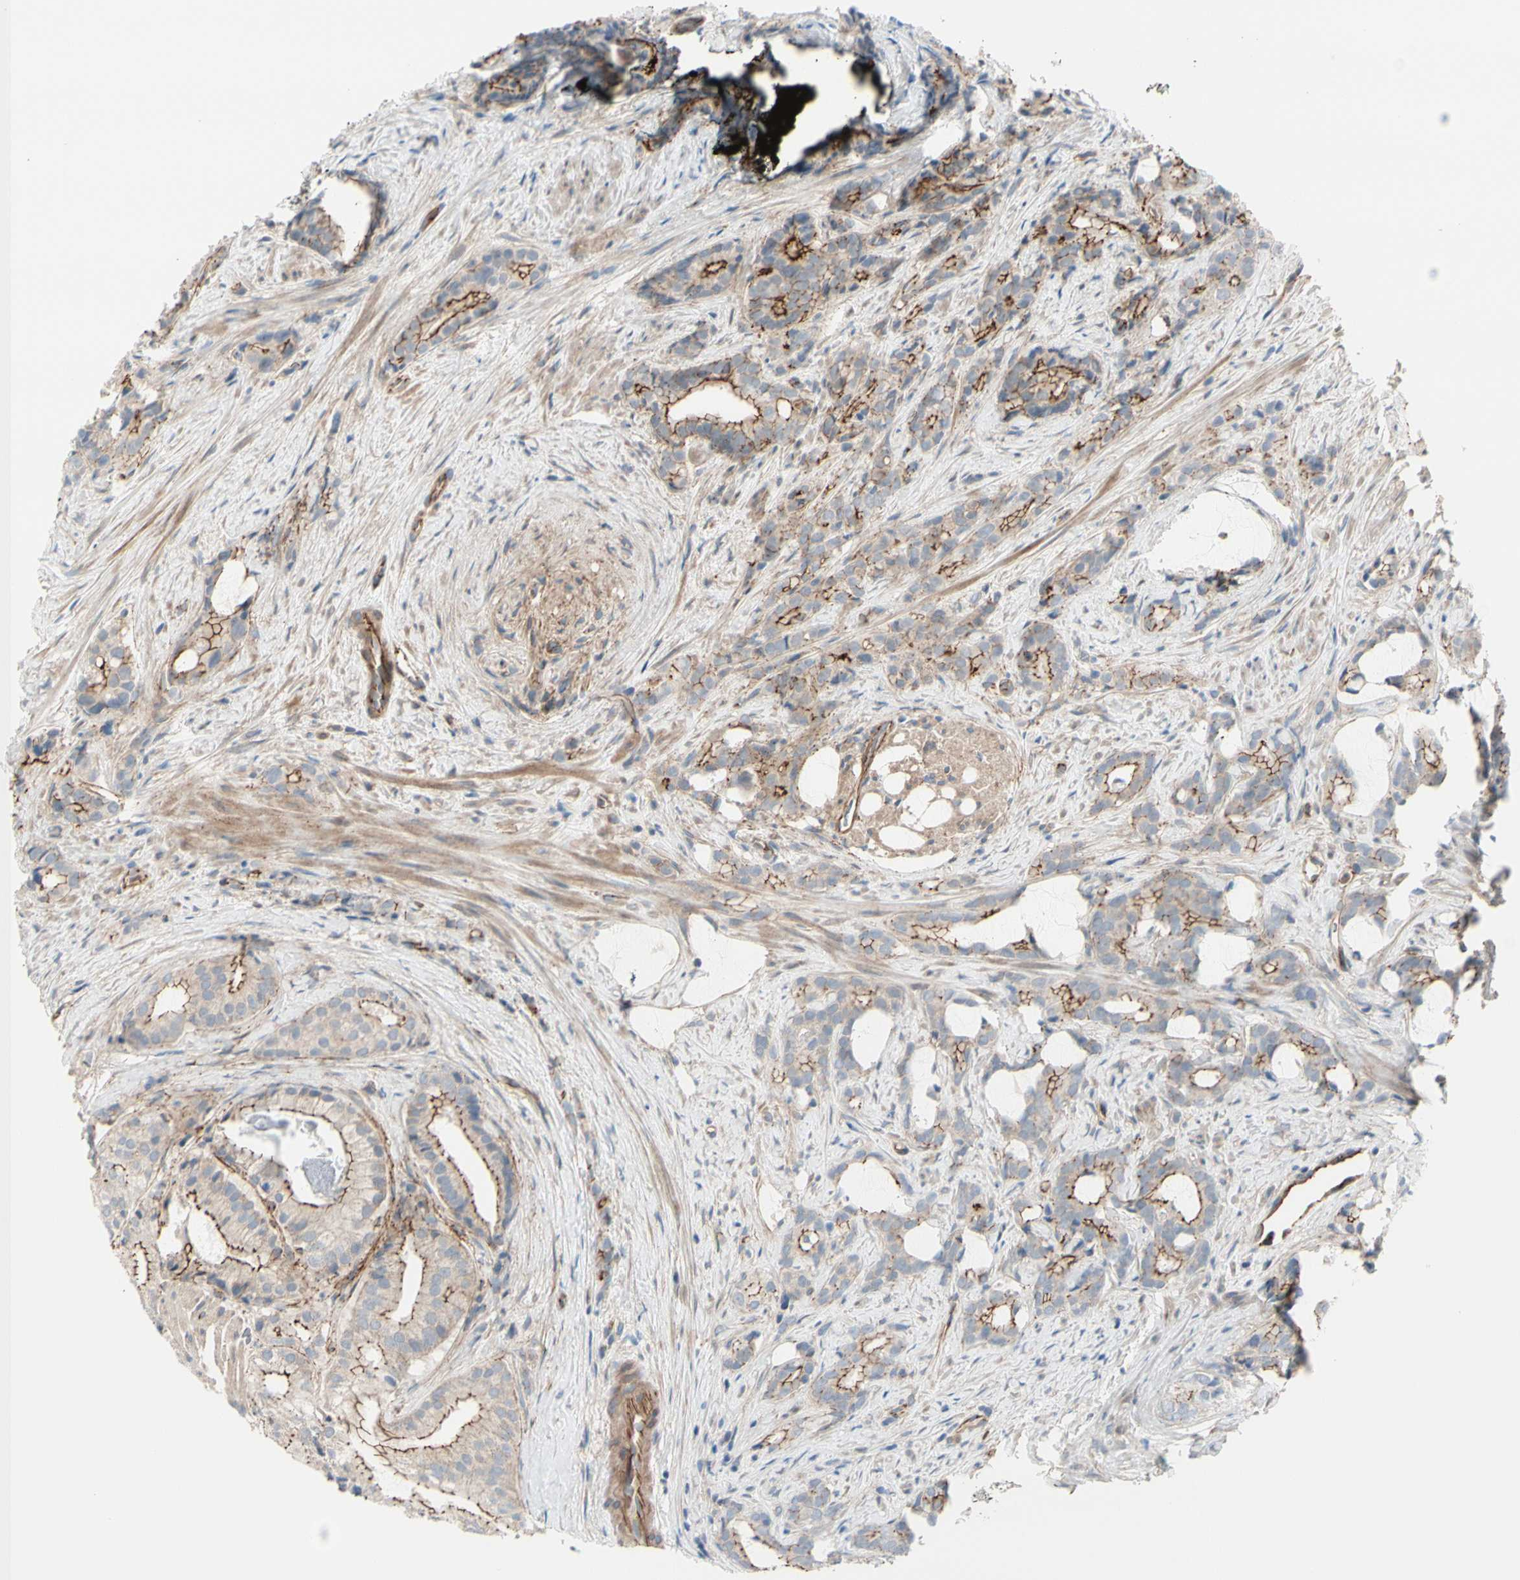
{"staining": {"intensity": "moderate", "quantity": "25%-75%", "location": "cytoplasmic/membranous"}, "tissue": "prostate cancer", "cell_type": "Tumor cells", "image_type": "cancer", "snomed": [{"axis": "morphology", "description": "Adenocarcinoma, Low grade"}, {"axis": "topography", "description": "Prostate"}], "caption": "Immunohistochemical staining of prostate cancer exhibits moderate cytoplasmic/membranous protein expression in about 25%-75% of tumor cells. Using DAB (brown) and hematoxylin (blue) stains, captured at high magnification using brightfield microscopy.", "gene": "TJP1", "patient": {"sex": "male", "age": 58}}